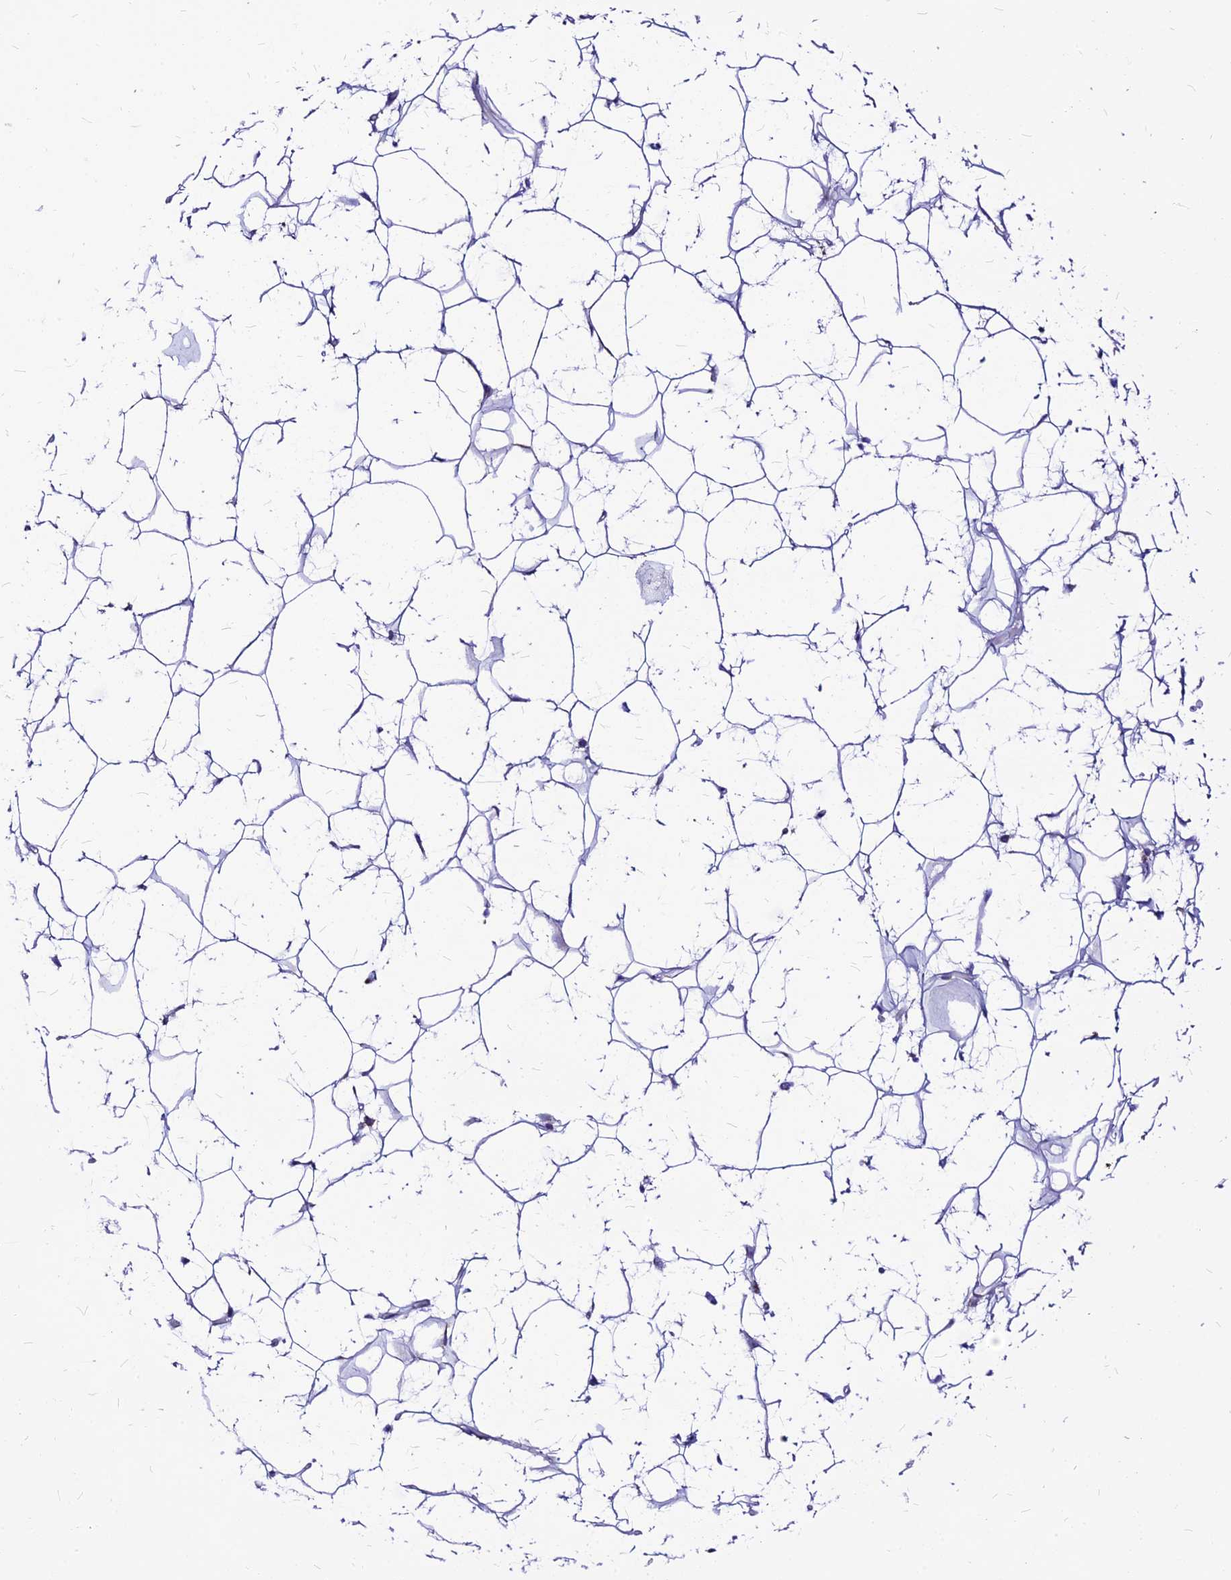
{"staining": {"intensity": "negative", "quantity": "none", "location": "none"}, "tissue": "adipose tissue", "cell_type": "Adipocytes", "image_type": "normal", "snomed": [{"axis": "morphology", "description": "Normal tissue, NOS"}, {"axis": "topography", "description": "Breast"}], "caption": "The IHC histopathology image has no significant positivity in adipocytes of adipose tissue. (Stains: DAB immunohistochemistry with hematoxylin counter stain, Microscopy: brightfield microscopy at high magnification).", "gene": "ECI1", "patient": {"sex": "female", "age": 26}}